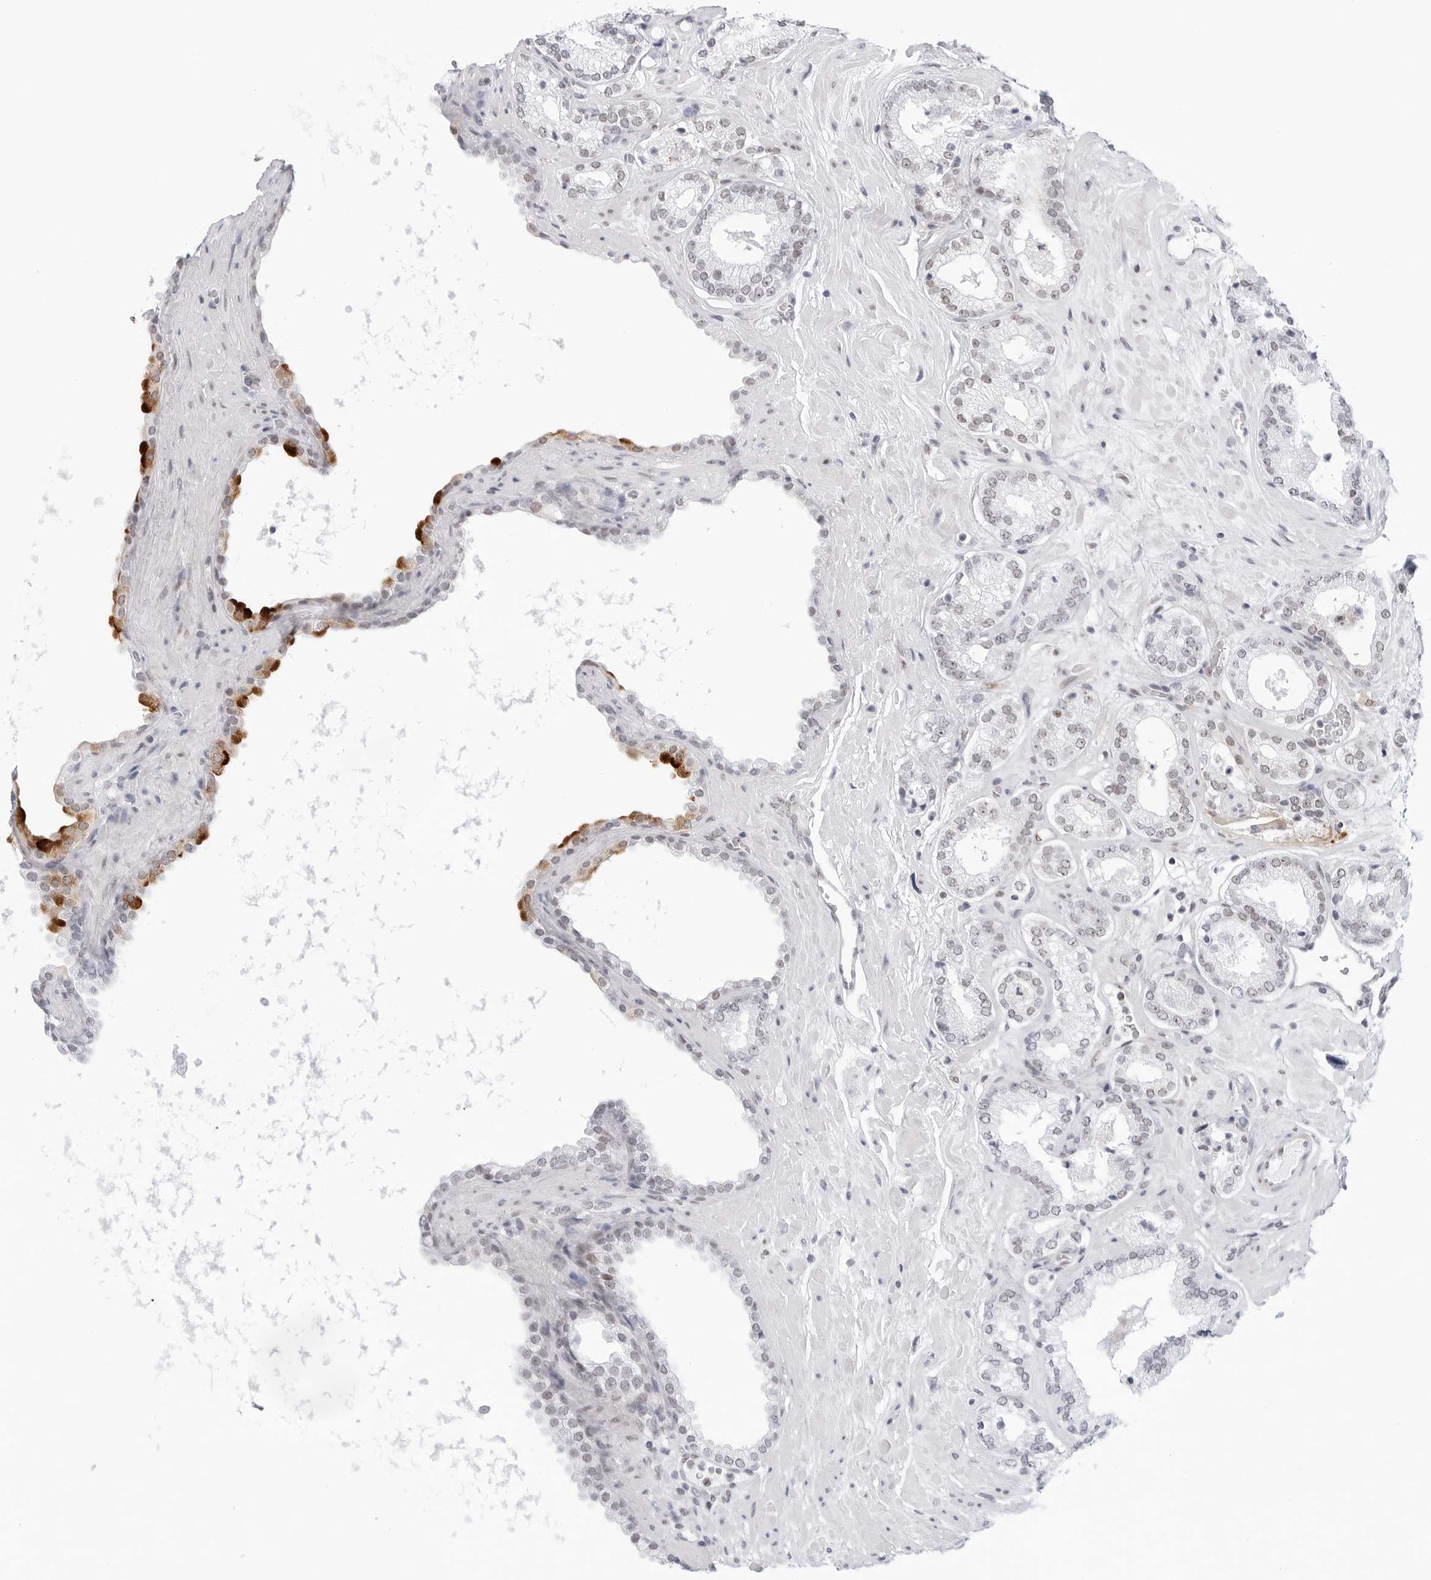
{"staining": {"intensity": "weak", "quantity": "<25%", "location": "nuclear"}, "tissue": "prostate cancer", "cell_type": "Tumor cells", "image_type": "cancer", "snomed": [{"axis": "morphology", "description": "Adenocarcinoma, Low grade"}, {"axis": "topography", "description": "Prostate"}], "caption": "An image of human low-grade adenocarcinoma (prostate) is negative for staining in tumor cells. (DAB (3,3'-diaminobenzidine) immunohistochemistry (IHC) visualized using brightfield microscopy, high magnification).", "gene": "C1orf162", "patient": {"sex": "male", "age": 62}}